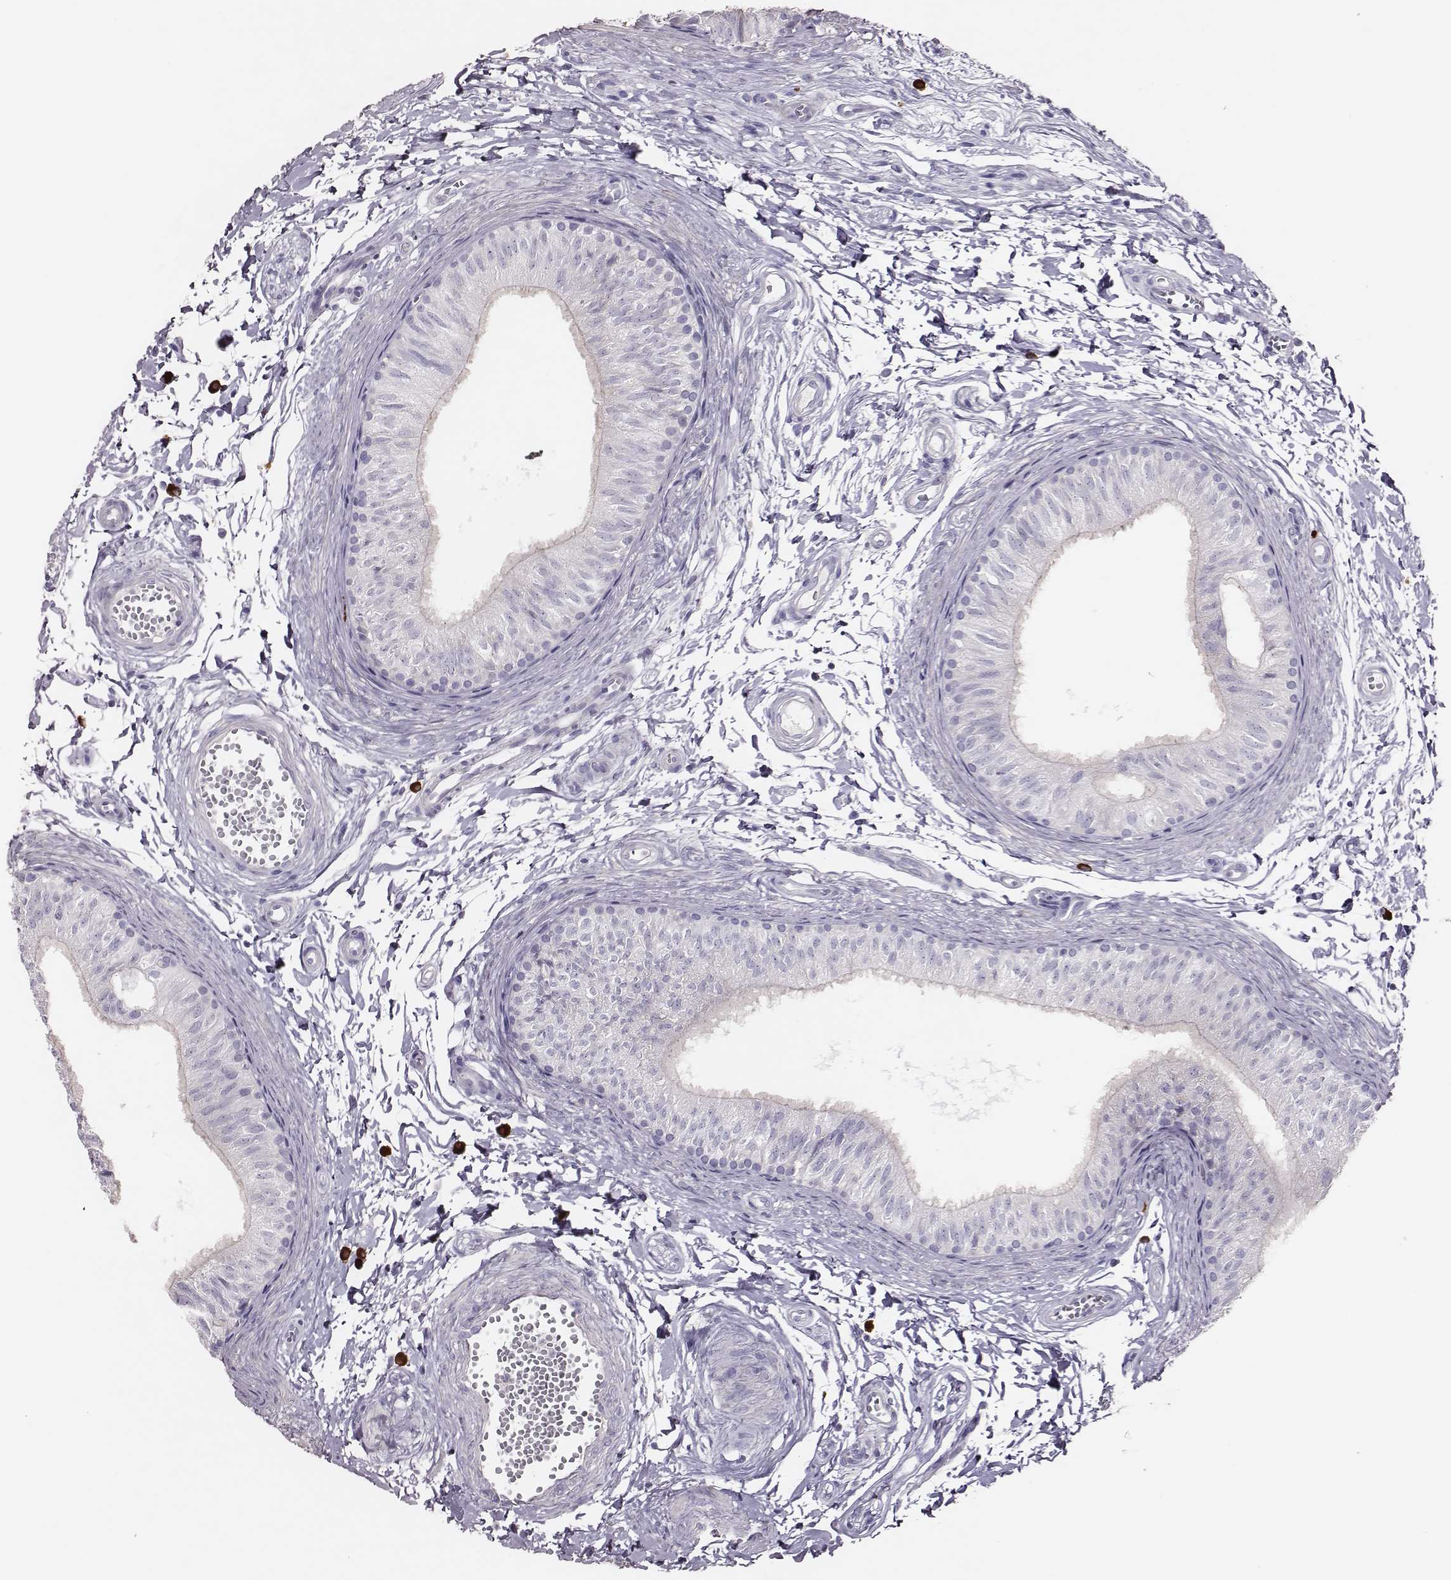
{"staining": {"intensity": "negative", "quantity": "none", "location": "none"}, "tissue": "epididymis", "cell_type": "Glandular cells", "image_type": "normal", "snomed": [{"axis": "morphology", "description": "Normal tissue, NOS"}, {"axis": "topography", "description": "Epididymis"}], "caption": "Immunohistochemistry (IHC) photomicrograph of unremarkable epididymis: human epididymis stained with DAB shows no significant protein positivity in glandular cells. The staining is performed using DAB (3,3'-diaminobenzidine) brown chromogen with nuclei counter-stained in using hematoxylin.", "gene": "P2RY10", "patient": {"sex": "male", "age": 22}}